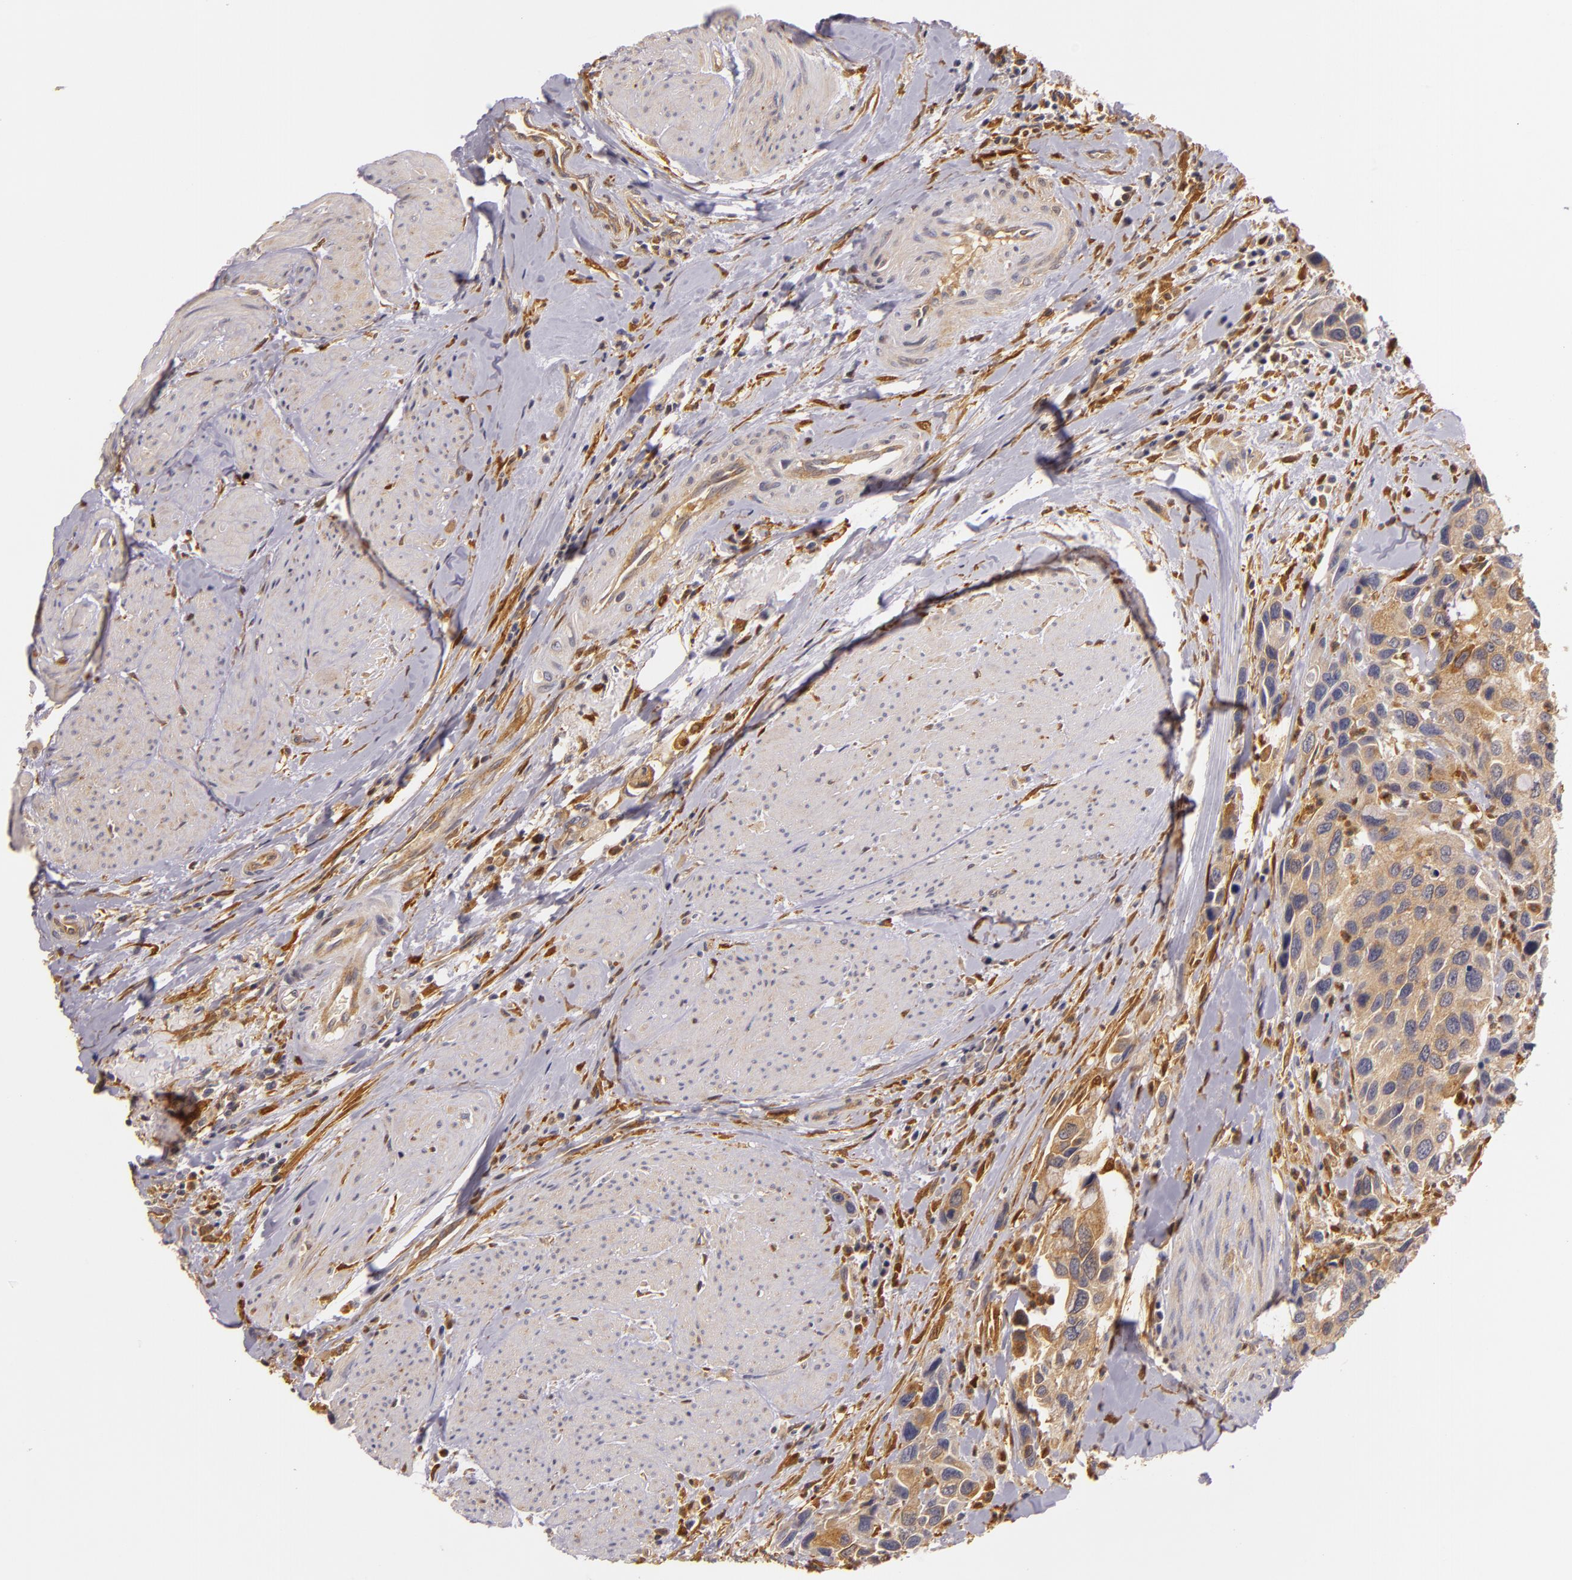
{"staining": {"intensity": "moderate", "quantity": ">75%", "location": "cytoplasmic/membranous"}, "tissue": "urothelial cancer", "cell_type": "Tumor cells", "image_type": "cancer", "snomed": [{"axis": "morphology", "description": "Urothelial carcinoma, High grade"}, {"axis": "topography", "description": "Urinary bladder"}], "caption": "A brown stain shows moderate cytoplasmic/membranous positivity of a protein in urothelial cancer tumor cells. (brown staining indicates protein expression, while blue staining denotes nuclei).", "gene": "TOM1", "patient": {"sex": "male", "age": 66}}